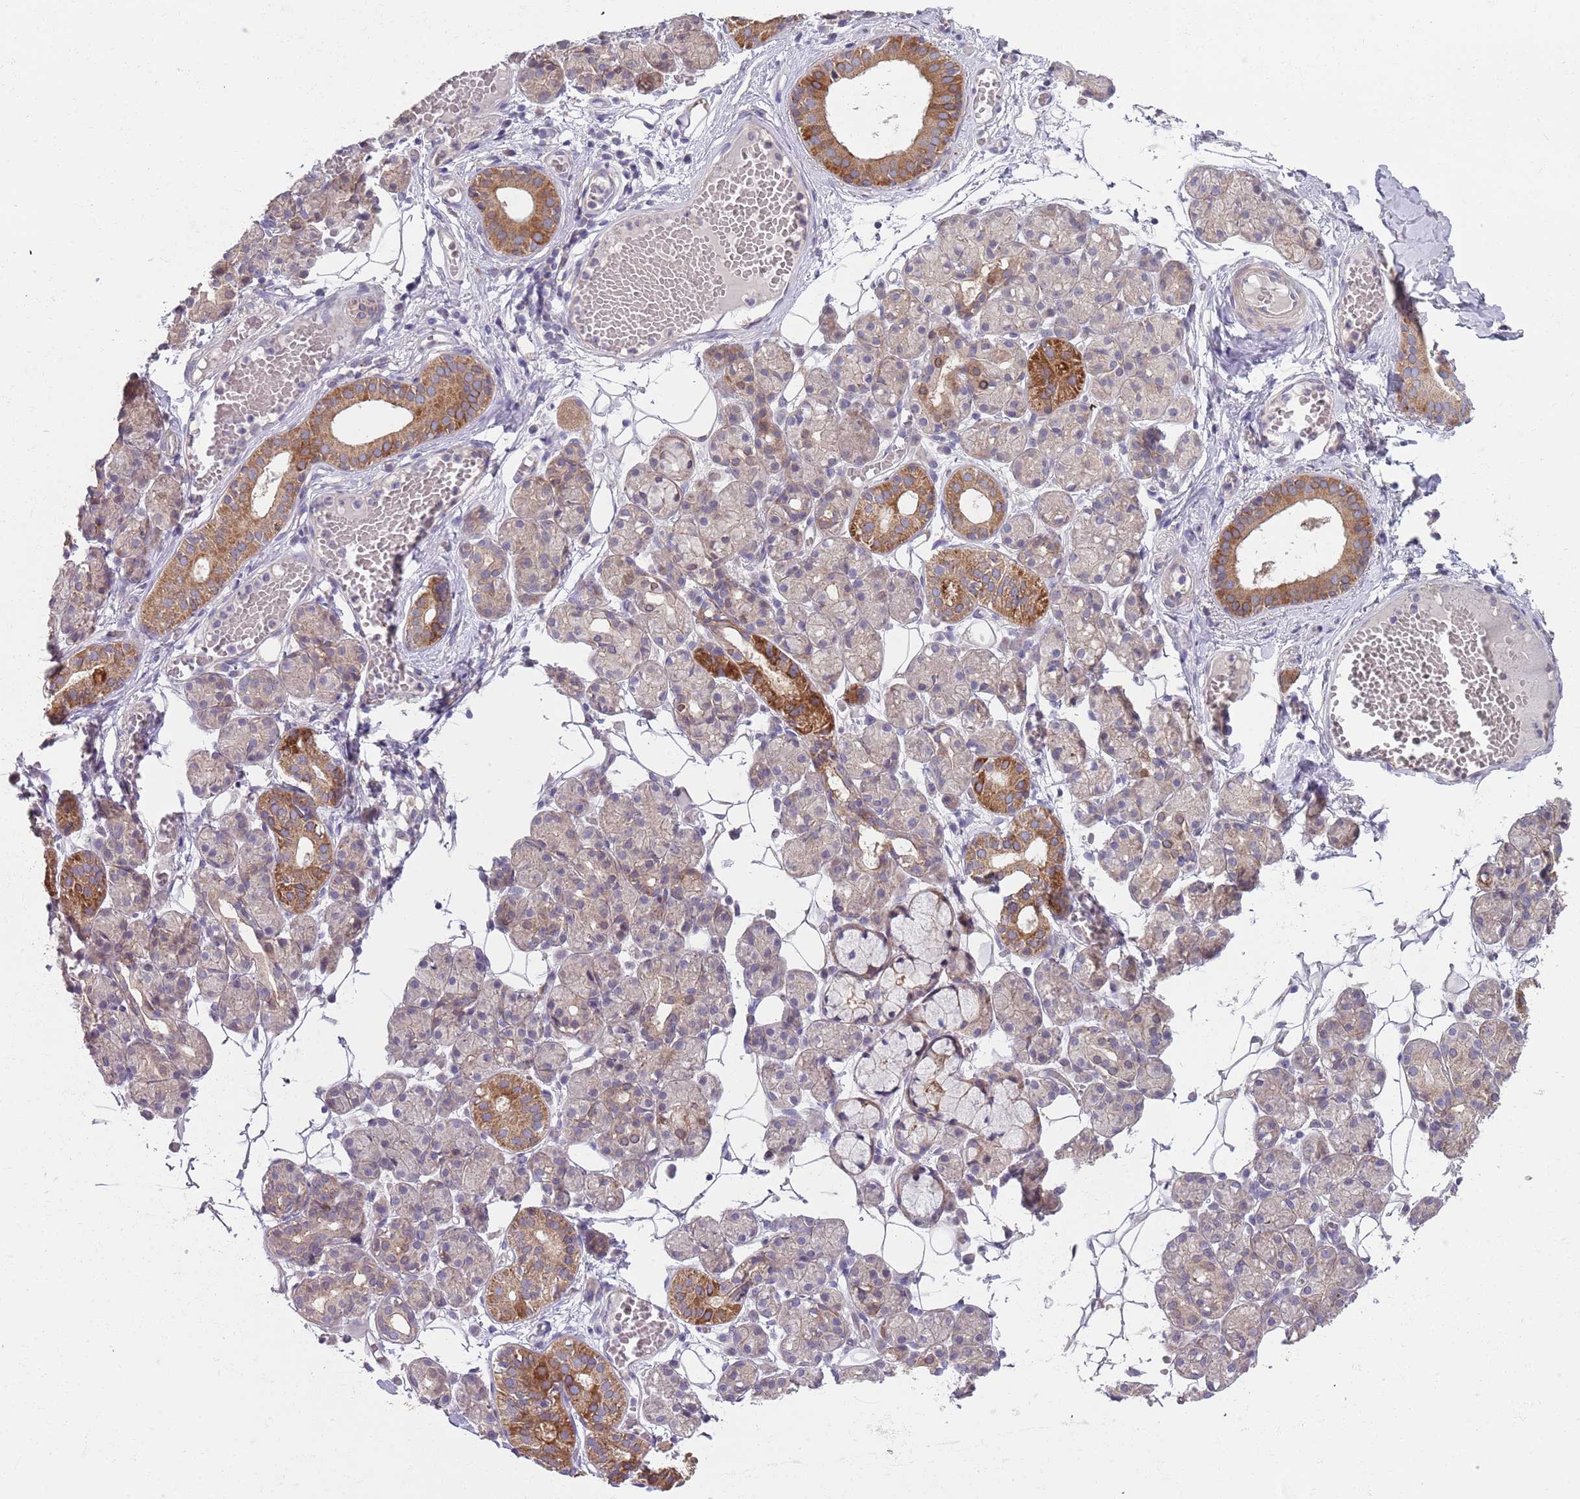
{"staining": {"intensity": "strong", "quantity": "<25%", "location": "cytoplasmic/membranous"}, "tissue": "salivary gland", "cell_type": "Glandular cells", "image_type": "normal", "snomed": [{"axis": "morphology", "description": "Normal tissue, NOS"}, {"axis": "topography", "description": "Salivary gland"}], "caption": "Salivary gland stained with DAB (3,3'-diaminobenzidine) immunohistochemistry demonstrates medium levels of strong cytoplasmic/membranous expression in about <25% of glandular cells.", "gene": "ABCC10", "patient": {"sex": "male", "age": 63}}